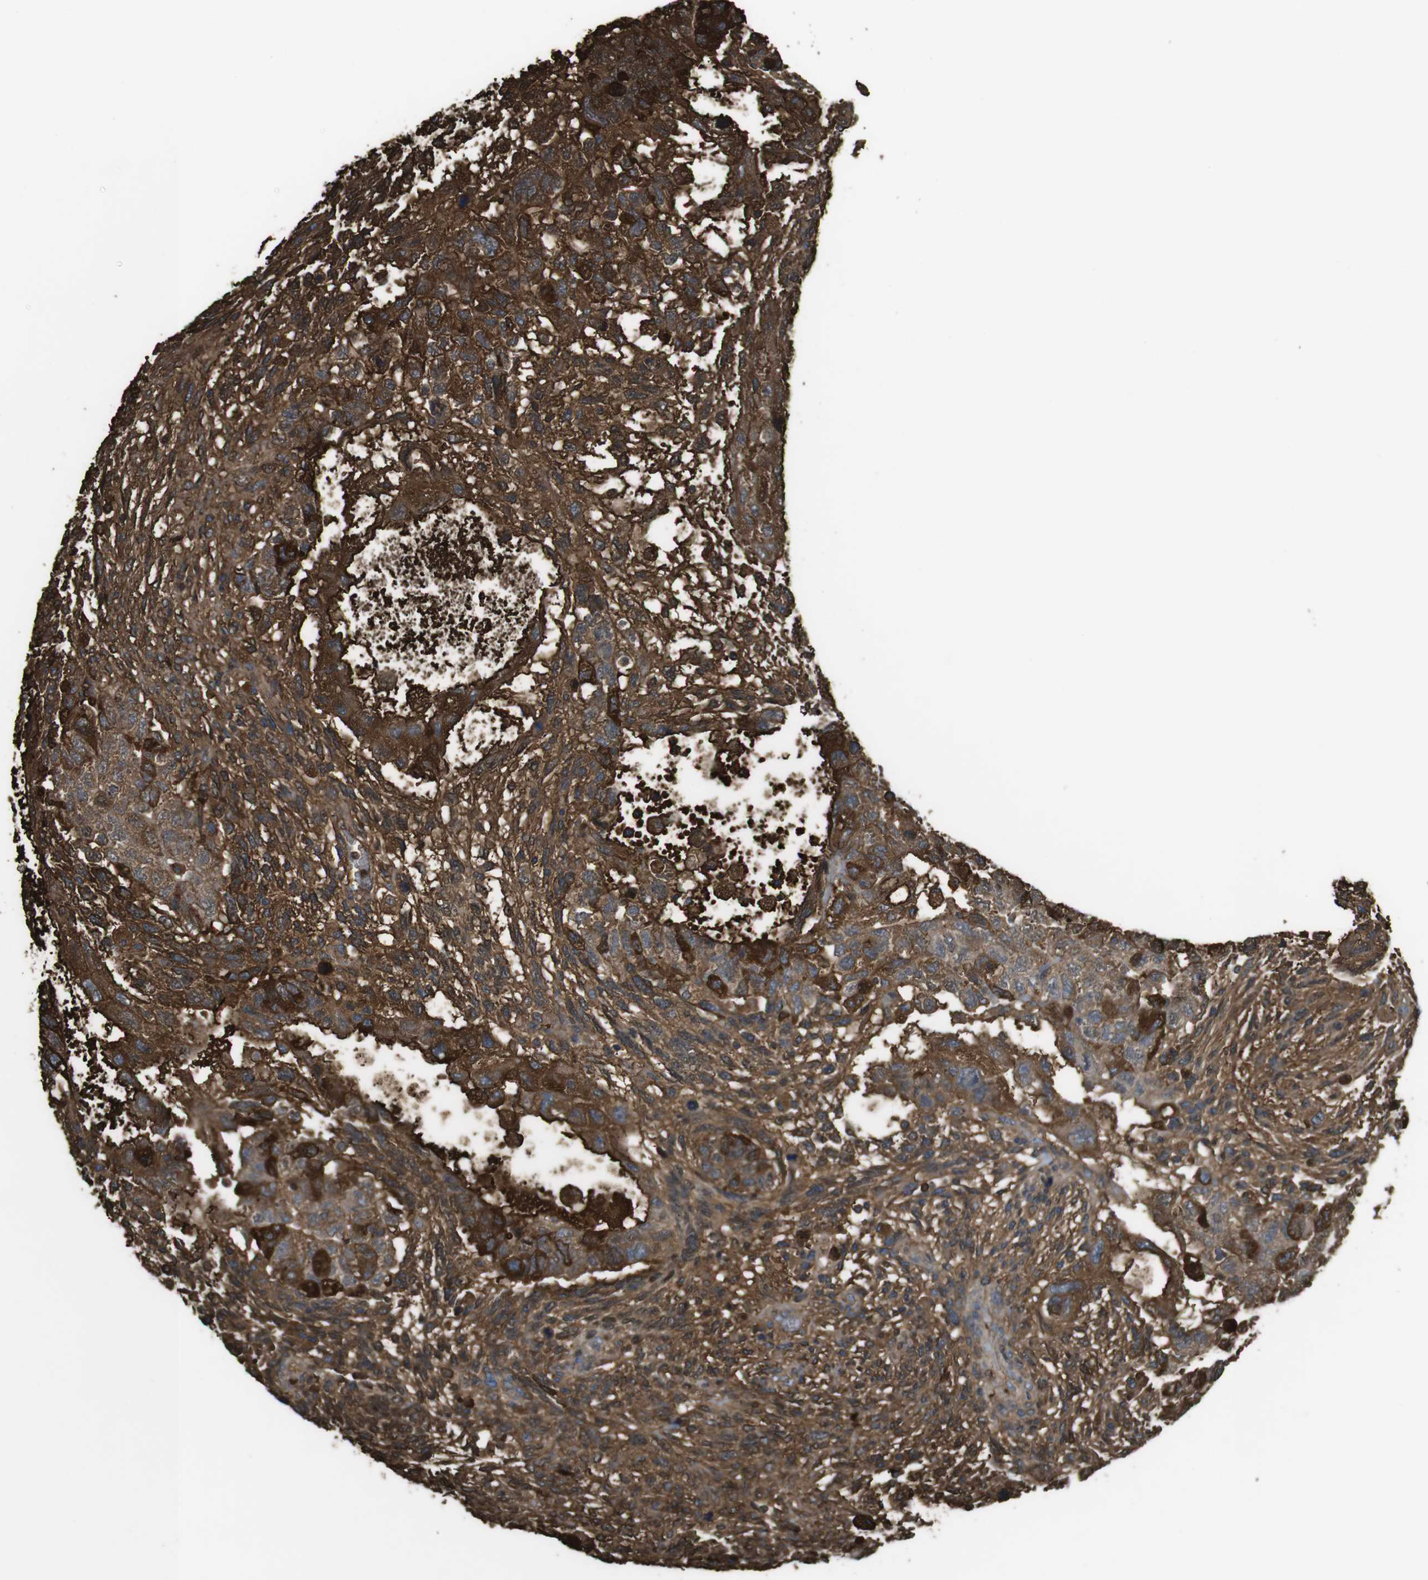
{"staining": {"intensity": "strong", "quantity": ">75%", "location": "cytoplasmic/membranous"}, "tissue": "testis cancer", "cell_type": "Tumor cells", "image_type": "cancer", "snomed": [{"axis": "morphology", "description": "Normal tissue, NOS"}, {"axis": "morphology", "description": "Carcinoma, Embryonal, NOS"}, {"axis": "topography", "description": "Testis"}], "caption": "Brown immunohistochemical staining in human testis cancer (embryonal carcinoma) displays strong cytoplasmic/membranous staining in about >75% of tumor cells.", "gene": "LTBP4", "patient": {"sex": "male", "age": 36}}